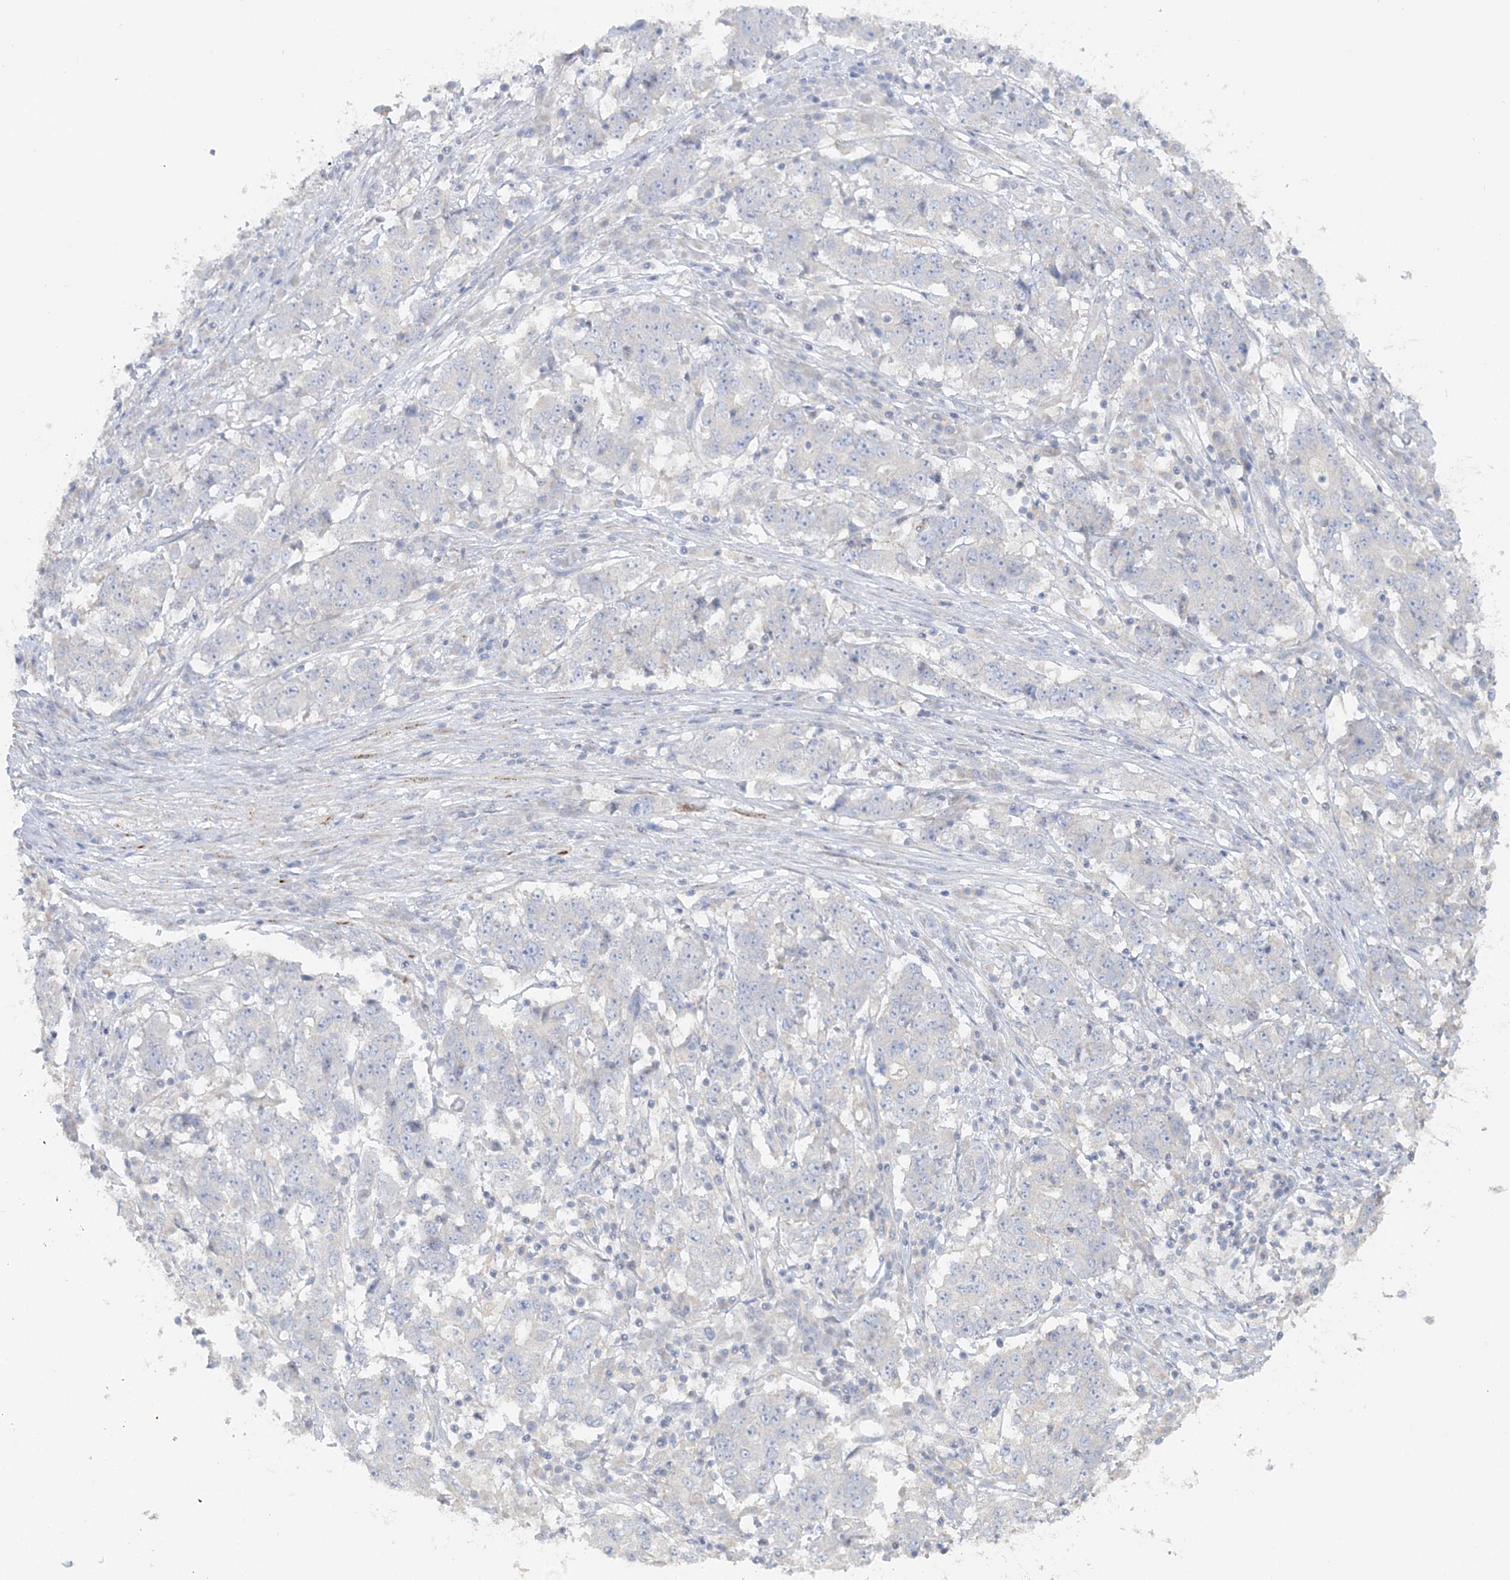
{"staining": {"intensity": "negative", "quantity": "none", "location": "none"}, "tissue": "stomach cancer", "cell_type": "Tumor cells", "image_type": "cancer", "snomed": [{"axis": "morphology", "description": "Adenocarcinoma, NOS"}, {"axis": "topography", "description": "Stomach"}], "caption": "Tumor cells show no significant protein expression in stomach cancer. Nuclei are stained in blue.", "gene": "TBC1D5", "patient": {"sex": "male", "age": 59}}